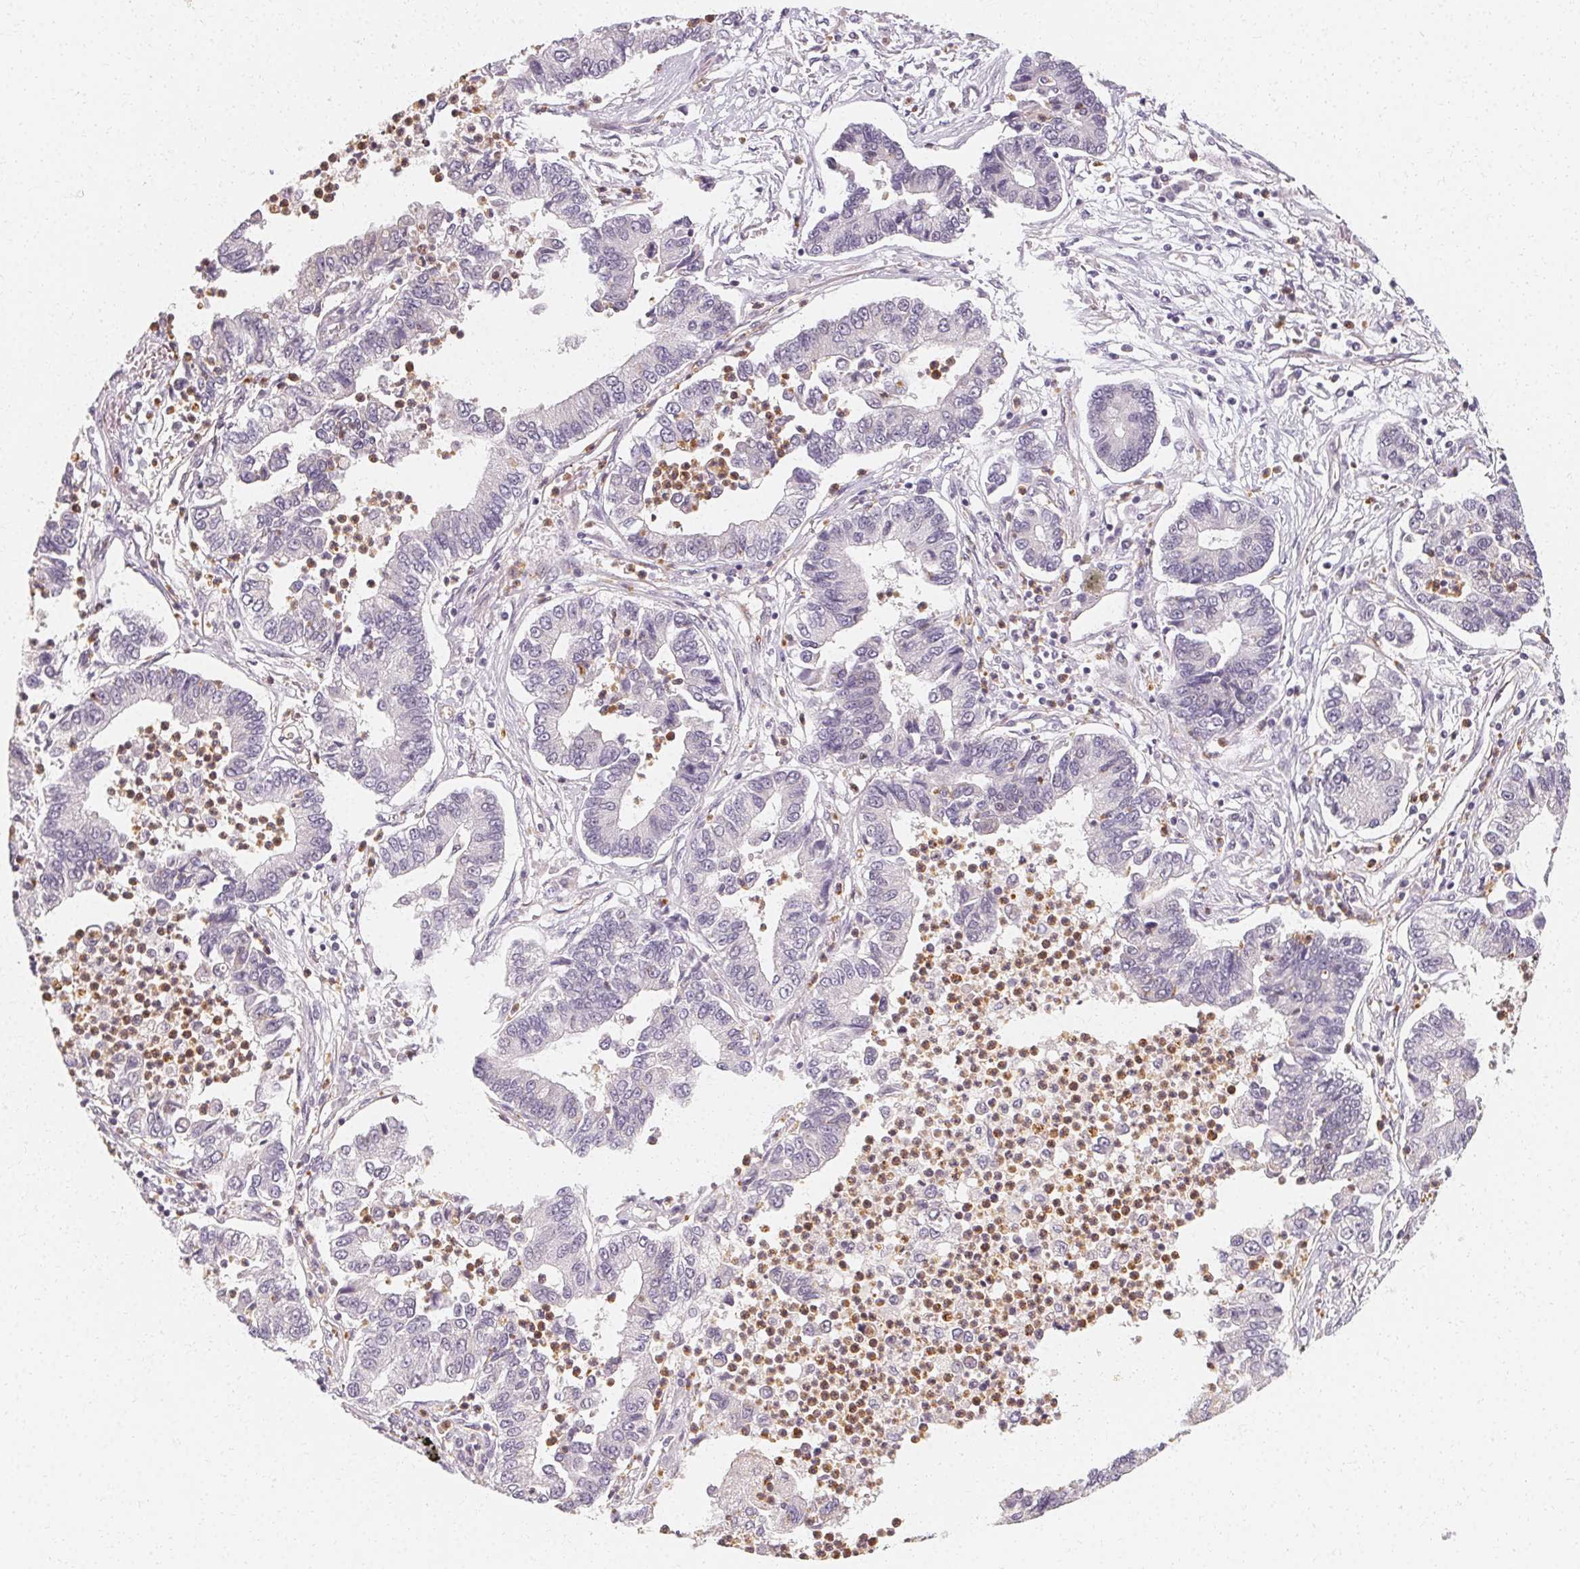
{"staining": {"intensity": "negative", "quantity": "none", "location": "none"}, "tissue": "lung cancer", "cell_type": "Tumor cells", "image_type": "cancer", "snomed": [{"axis": "morphology", "description": "Adenocarcinoma, NOS"}, {"axis": "topography", "description": "Lung"}], "caption": "Immunohistochemical staining of human lung adenocarcinoma displays no significant expression in tumor cells.", "gene": "CLCNKB", "patient": {"sex": "female", "age": 57}}